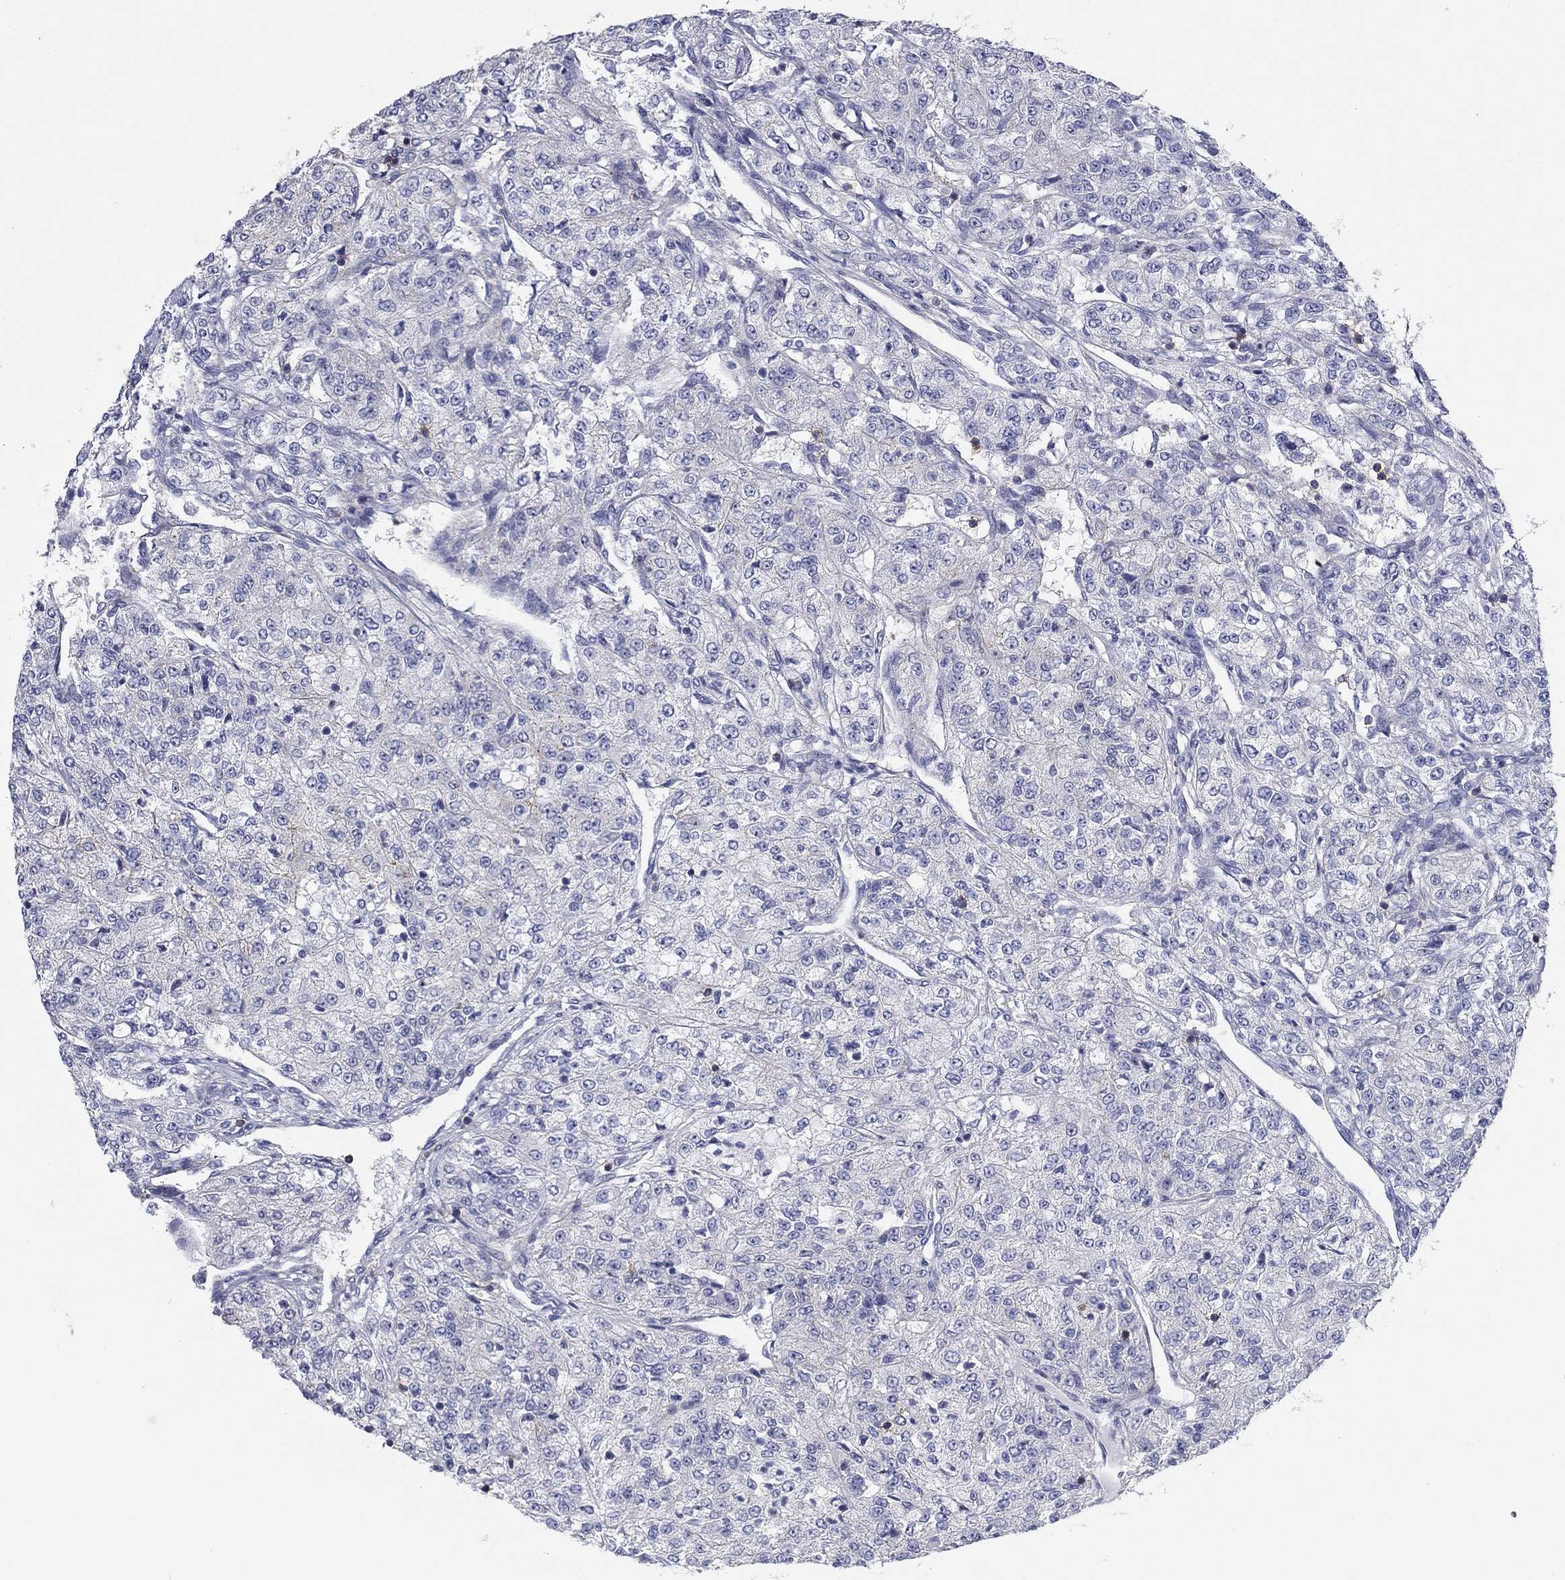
{"staining": {"intensity": "negative", "quantity": "none", "location": "none"}, "tissue": "renal cancer", "cell_type": "Tumor cells", "image_type": "cancer", "snomed": [{"axis": "morphology", "description": "Adenocarcinoma, NOS"}, {"axis": "topography", "description": "Kidney"}], "caption": "Histopathology image shows no protein expression in tumor cells of renal cancer (adenocarcinoma) tissue.", "gene": "SIT1", "patient": {"sex": "female", "age": 63}}